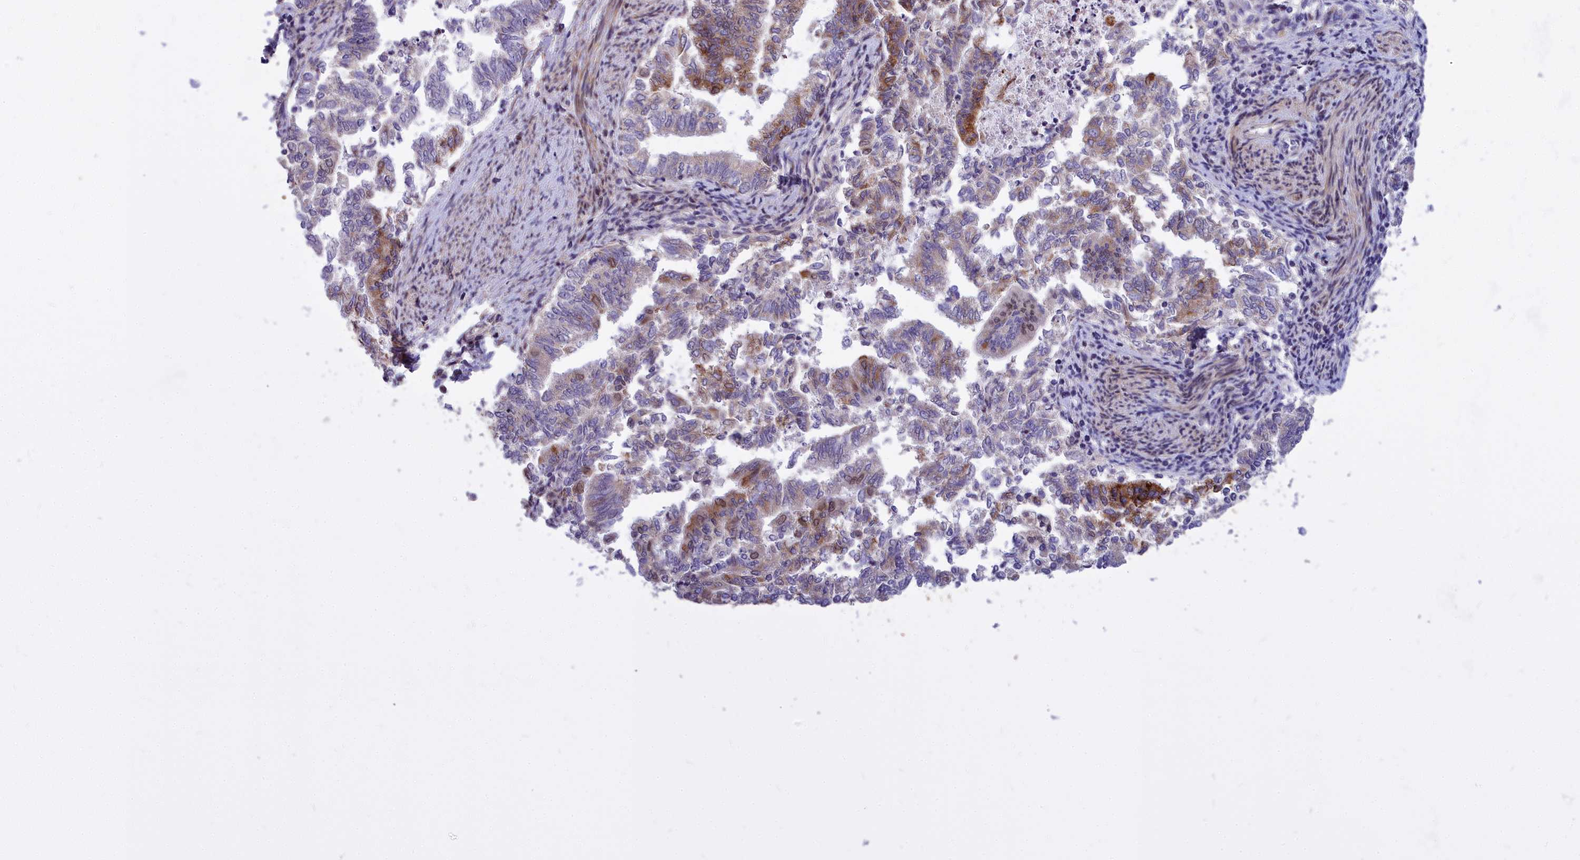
{"staining": {"intensity": "moderate", "quantity": "<25%", "location": "cytoplasmic/membranous"}, "tissue": "endometrial cancer", "cell_type": "Tumor cells", "image_type": "cancer", "snomed": [{"axis": "morphology", "description": "Adenocarcinoma, NOS"}, {"axis": "topography", "description": "Endometrium"}], "caption": "Endometrial cancer (adenocarcinoma) stained with immunohistochemistry (IHC) reveals moderate cytoplasmic/membranous staining in about <25% of tumor cells.", "gene": "ABCB8", "patient": {"sex": "female", "age": 79}}